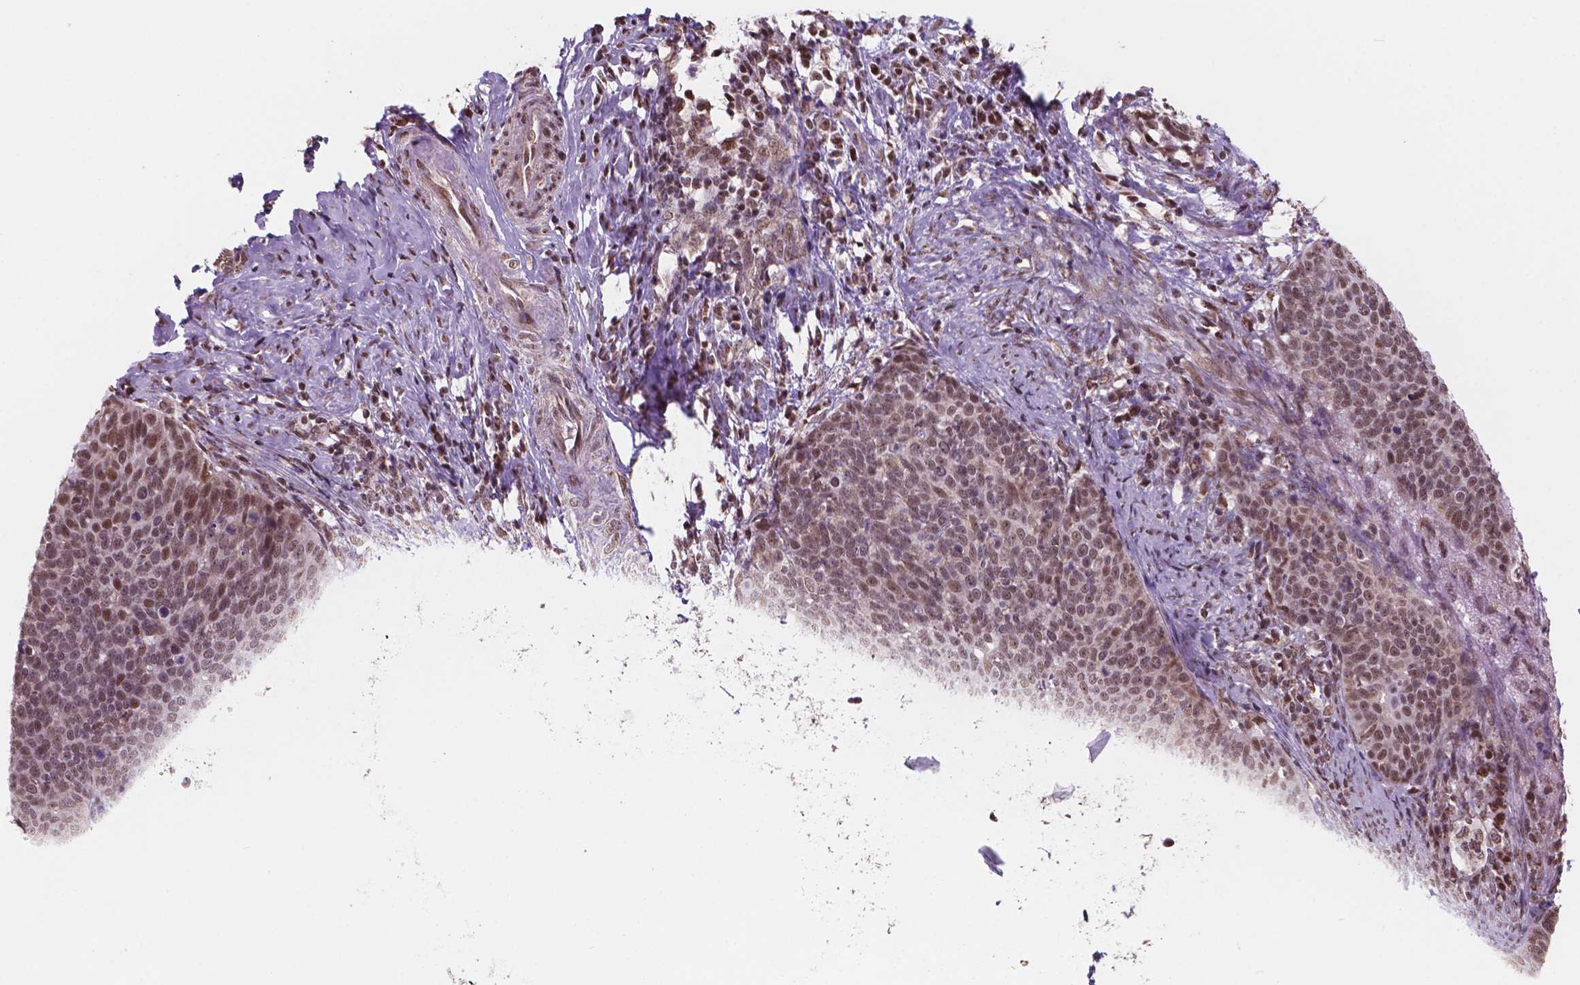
{"staining": {"intensity": "moderate", "quantity": ">75%", "location": "nuclear"}, "tissue": "cervical cancer", "cell_type": "Tumor cells", "image_type": "cancer", "snomed": [{"axis": "morphology", "description": "Normal tissue, NOS"}, {"axis": "morphology", "description": "Squamous cell carcinoma, NOS"}, {"axis": "topography", "description": "Cervix"}], "caption": "Moderate nuclear positivity for a protein is present in approximately >75% of tumor cells of cervical cancer (squamous cell carcinoma) using immunohistochemistry.", "gene": "NDUFA10", "patient": {"sex": "female", "age": 39}}